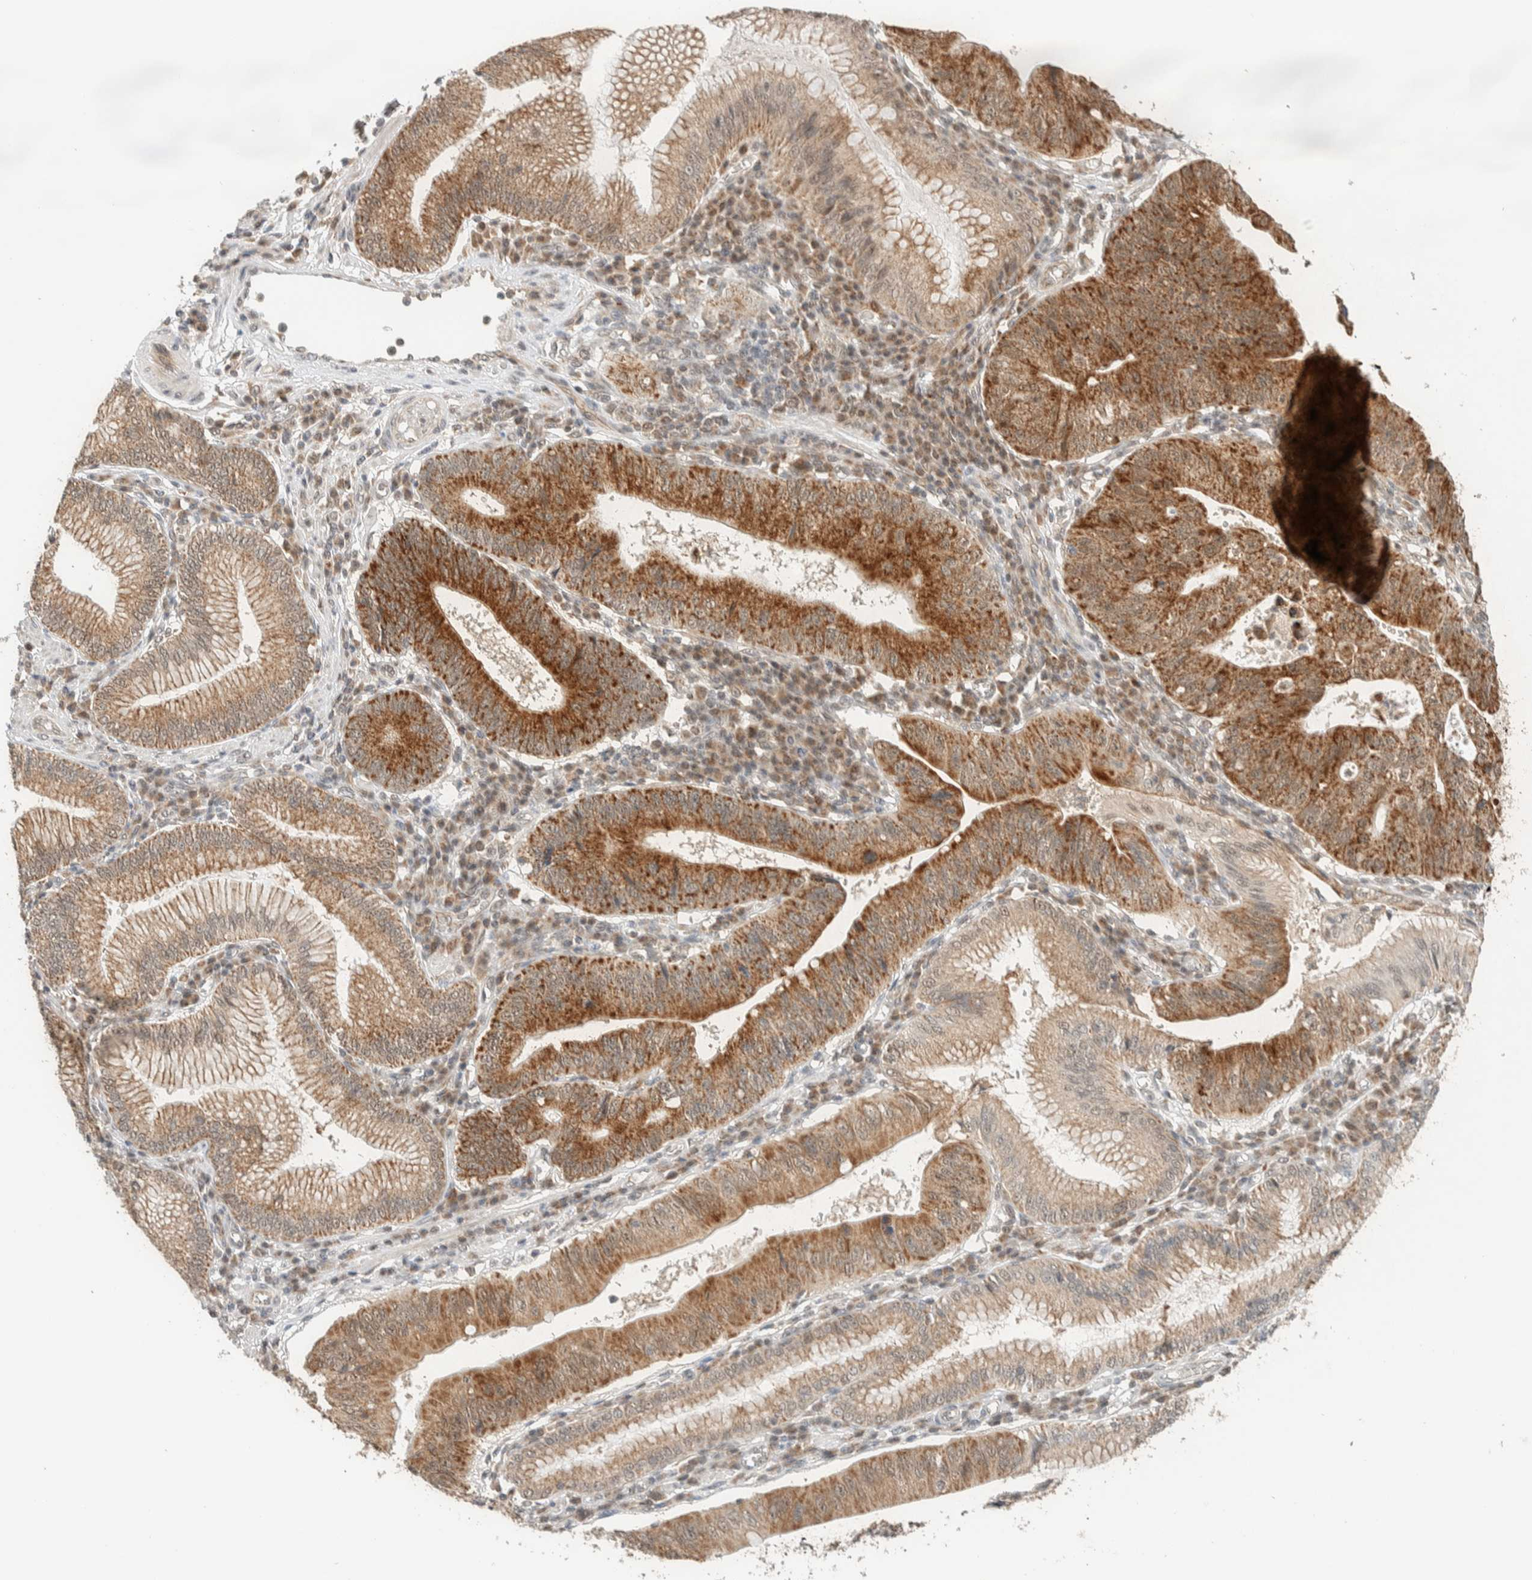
{"staining": {"intensity": "strong", "quantity": ">75%", "location": "cytoplasmic/membranous"}, "tissue": "stomach cancer", "cell_type": "Tumor cells", "image_type": "cancer", "snomed": [{"axis": "morphology", "description": "Adenocarcinoma, NOS"}, {"axis": "topography", "description": "Stomach"}], "caption": "The immunohistochemical stain highlights strong cytoplasmic/membranous staining in tumor cells of adenocarcinoma (stomach) tissue. (DAB = brown stain, brightfield microscopy at high magnification).", "gene": "MRPL41", "patient": {"sex": "male", "age": 59}}